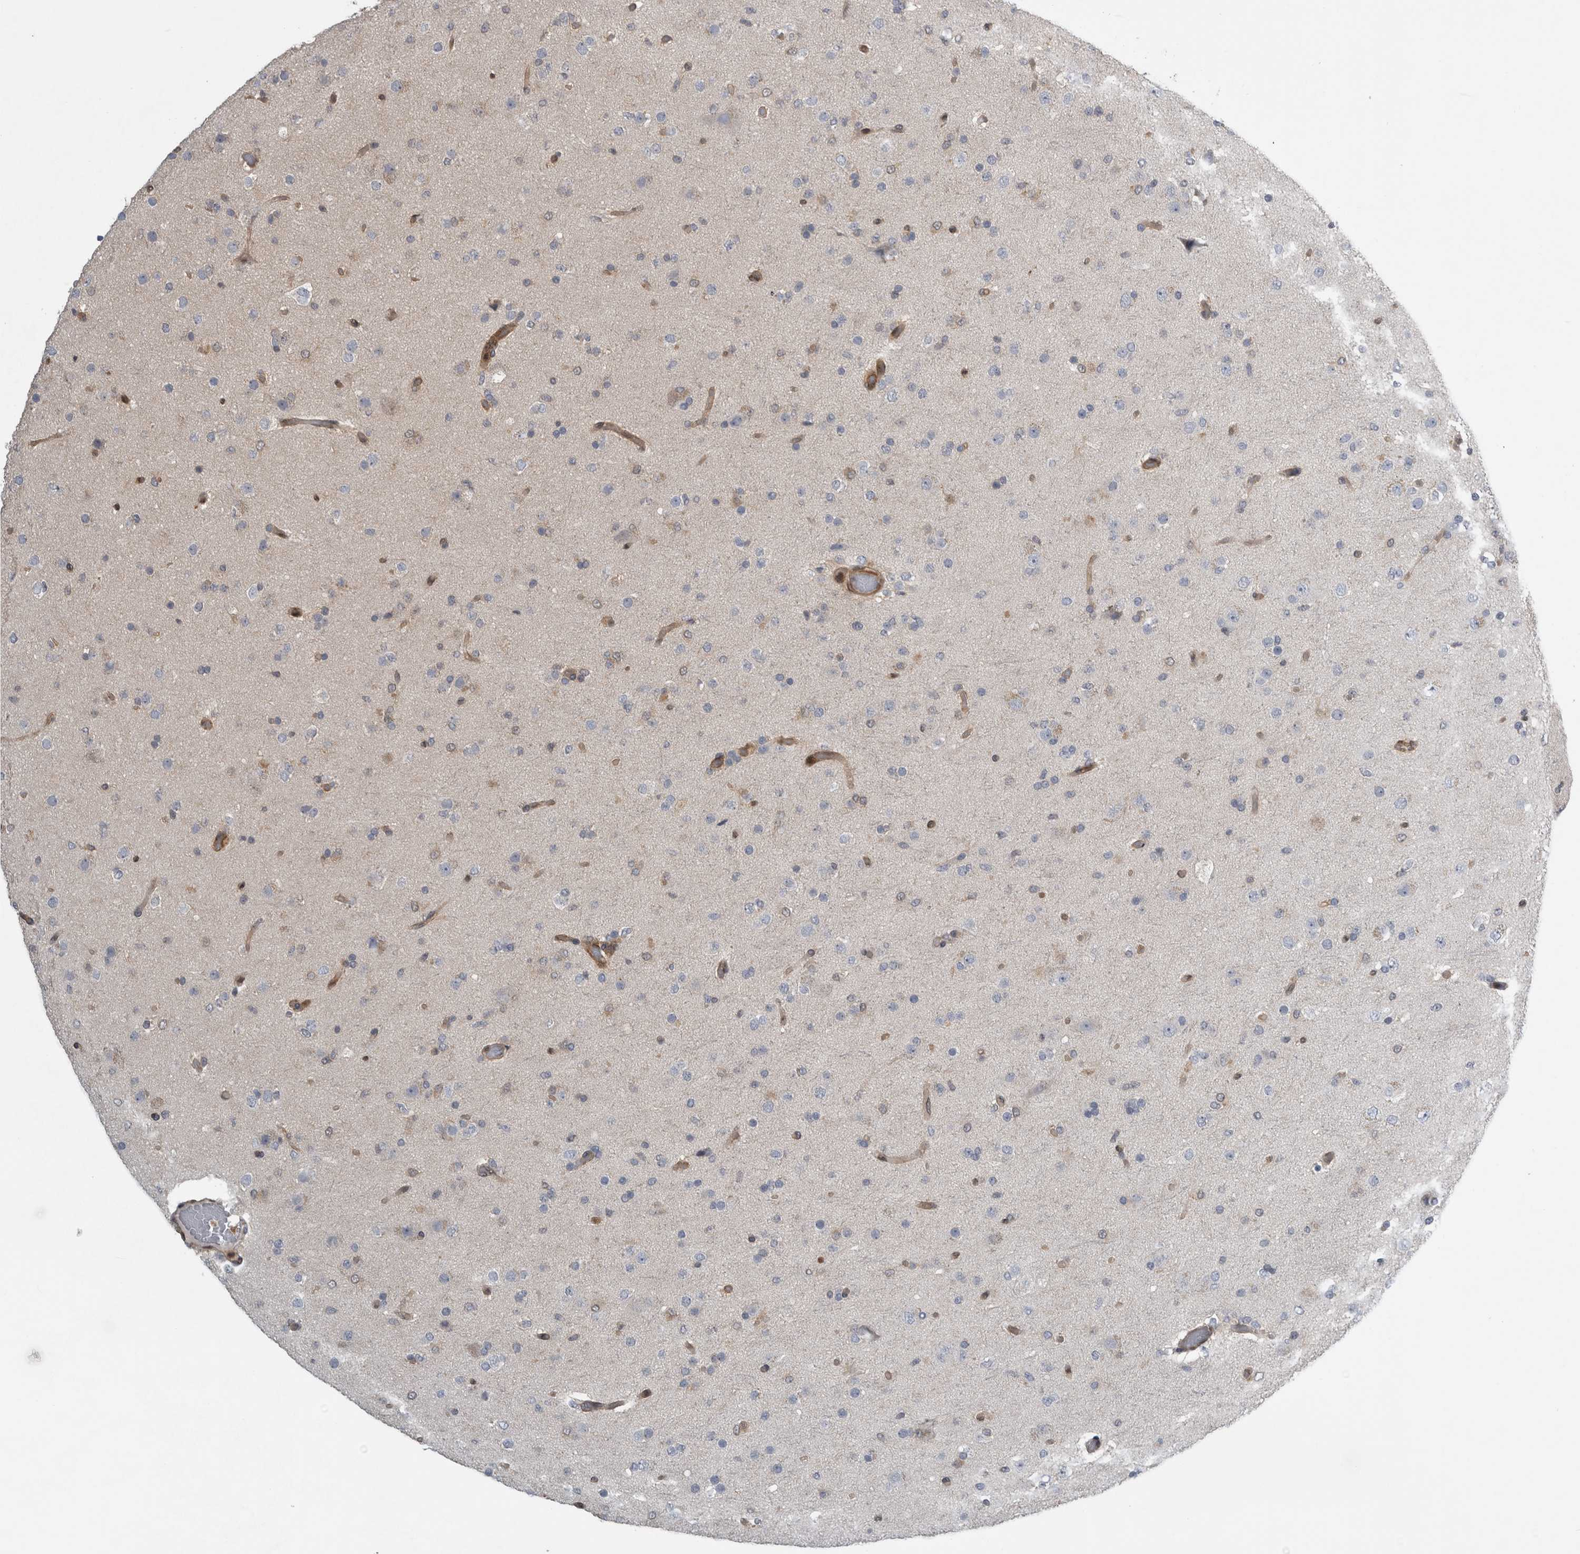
{"staining": {"intensity": "weak", "quantity": "<25%", "location": "cytoplasmic/membranous"}, "tissue": "glioma", "cell_type": "Tumor cells", "image_type": "cancer", "snomed": [{"axis": "morphology", "description": "Glioma, malignant, Low grade"}, {"axis": "topography", "description": "Brain"}], "caption": "There is no significant expression in tumor cells of glioma.", "gene": "NAPRT", "patient": {"sex": "male", "age": 65}}